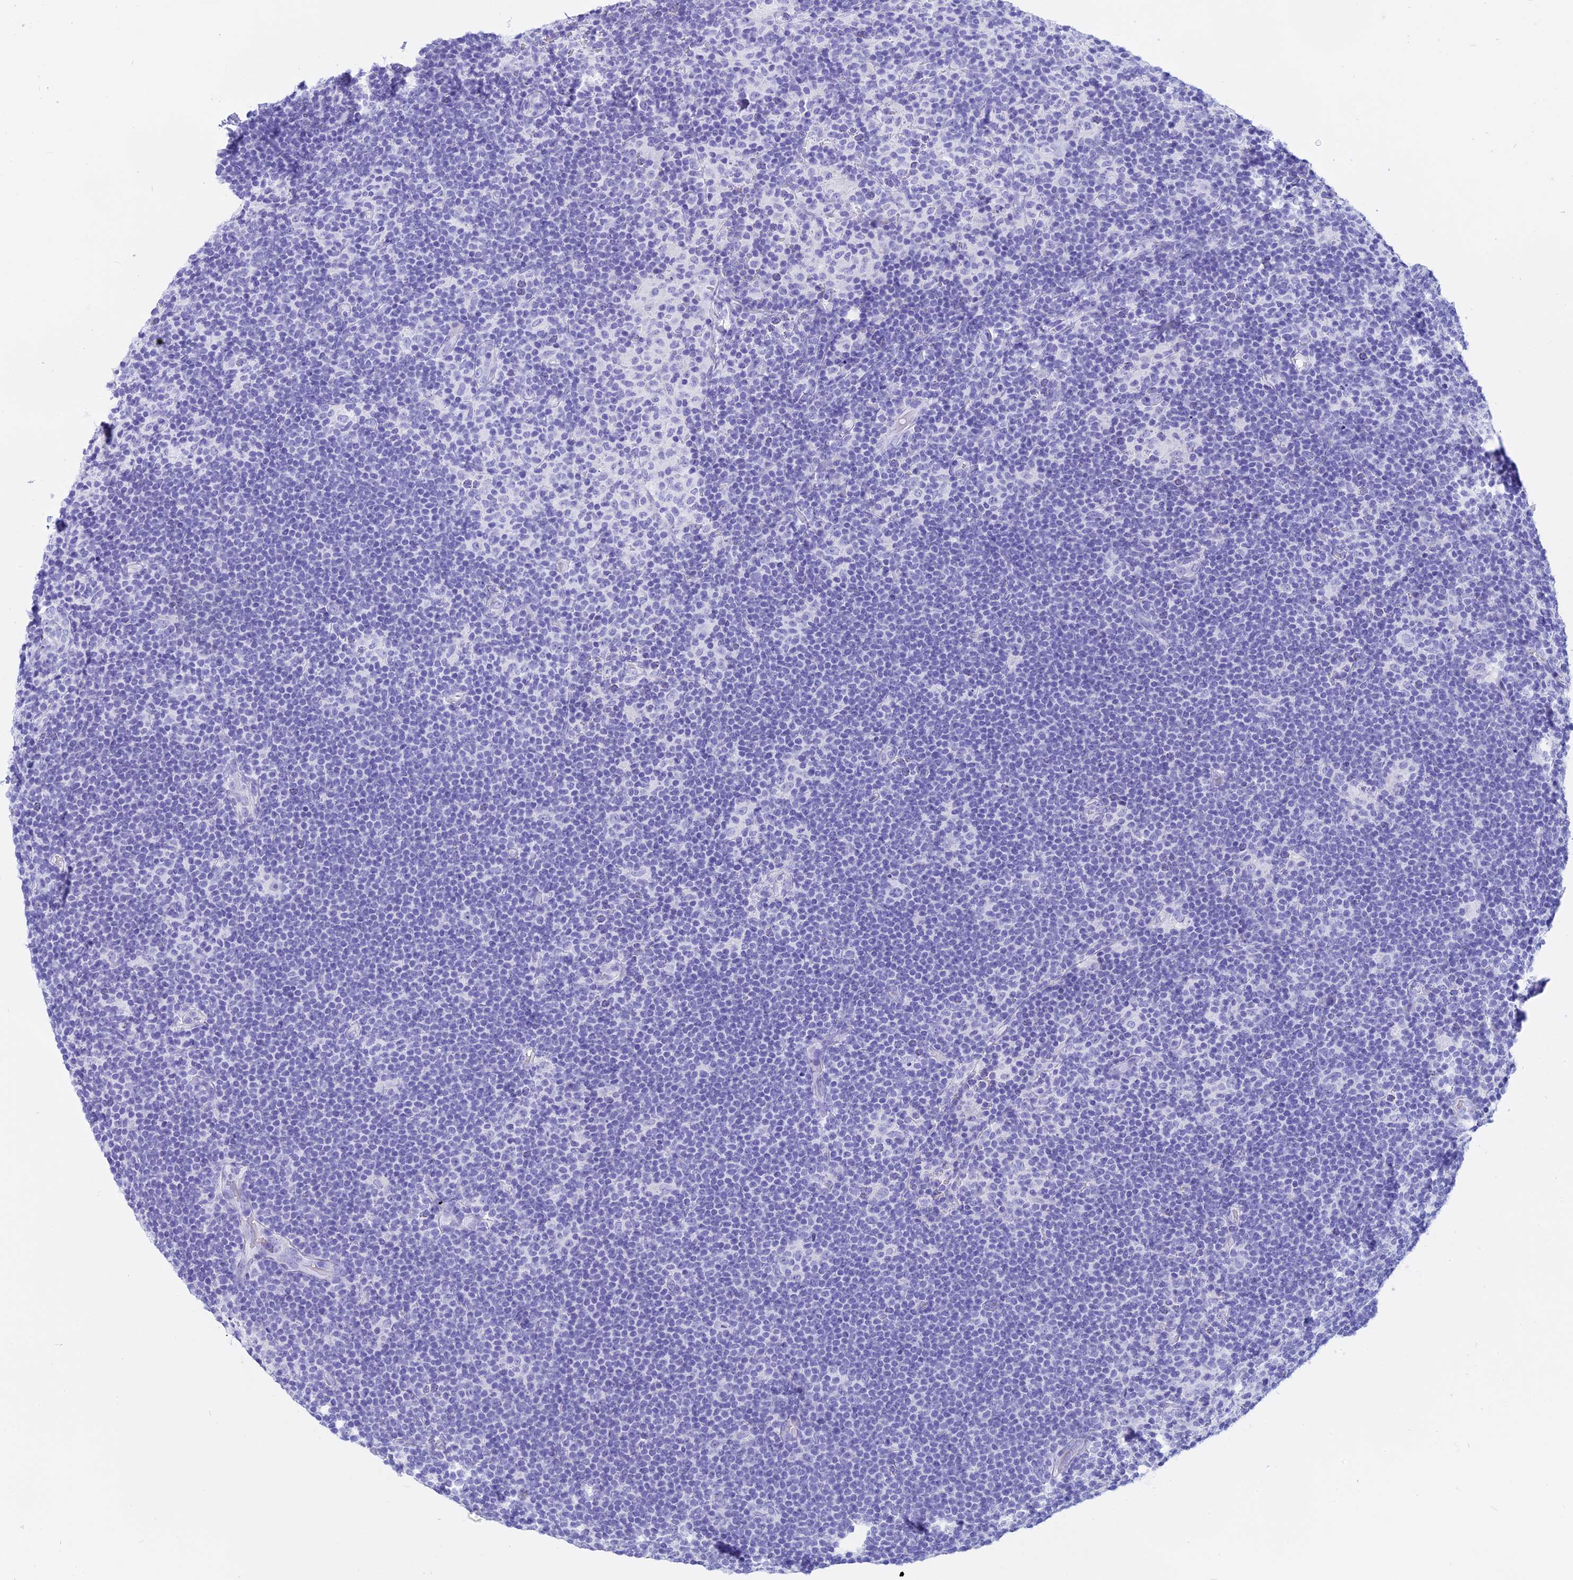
{"staining": {"intensity": "negative", "quantity": "none", "location": "none"}, "tissue": "lymphoma", "cell_type": "Tumor cells", "image_type": "cancer", "snomed": [{"axis": "morphology", "description": "Hodgkin's disease, NOS"}, {"axis": "topography", "description": "Lymph node"}], "caption": "Hodgkin's disease was stained to show a protein in brown. There is no significant expression in tumor cells. (DAB (3,3'-diaminobenzidine) immunohistochemistry (IHC) visualized using brightfield microscopy, high magnification).", "gene": "ISCA1", "patient": {"sex": "female", "age": 57}}